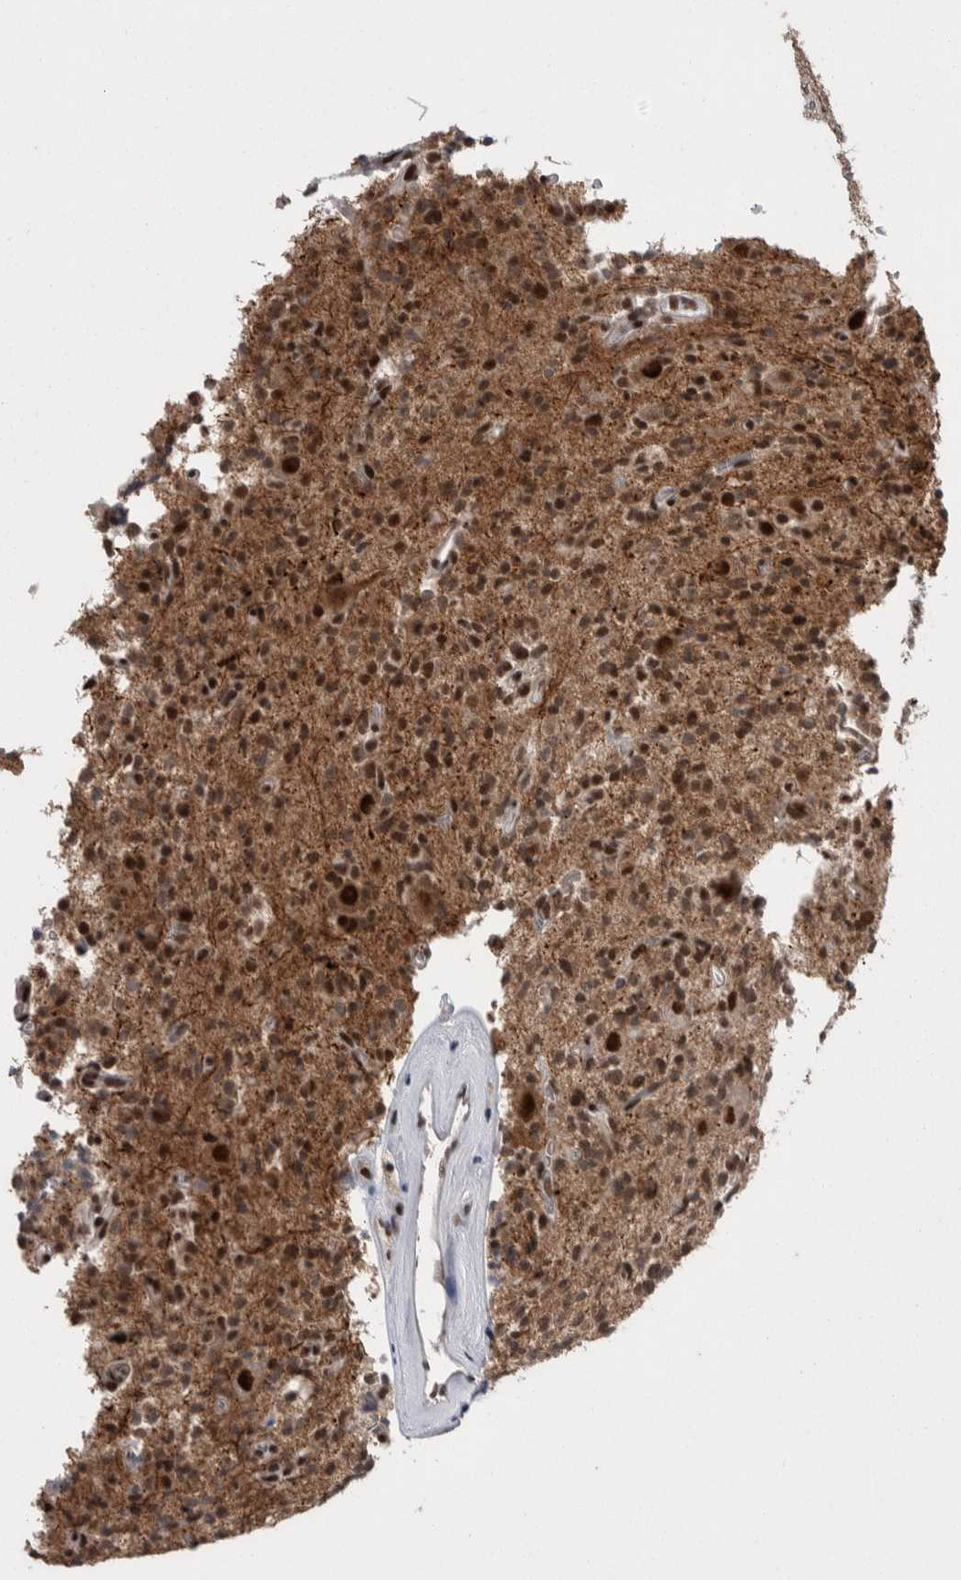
{"staining": {"intensity": "moderate", "quantity": ">75%", "location": "nuclear"}, "tissue": "glioma", "cell_type": "Tumor cells", "image_type": "cancer", "snomed": [{"axis": "morphology", "description": "Glioma, malignant, High grade"}, {"axis": "topography", "description": "Brain"}], "caption": "High-grade glioma (malignant) was stained to show a protein in brown. There is medium levels of moderate nuclear expression in about >75% of tumor cells. (DAB IHC with brightfield microscopy, high magnification).", "gene": "DMTF1", "patient": {"sex": "male", "age": 34}}